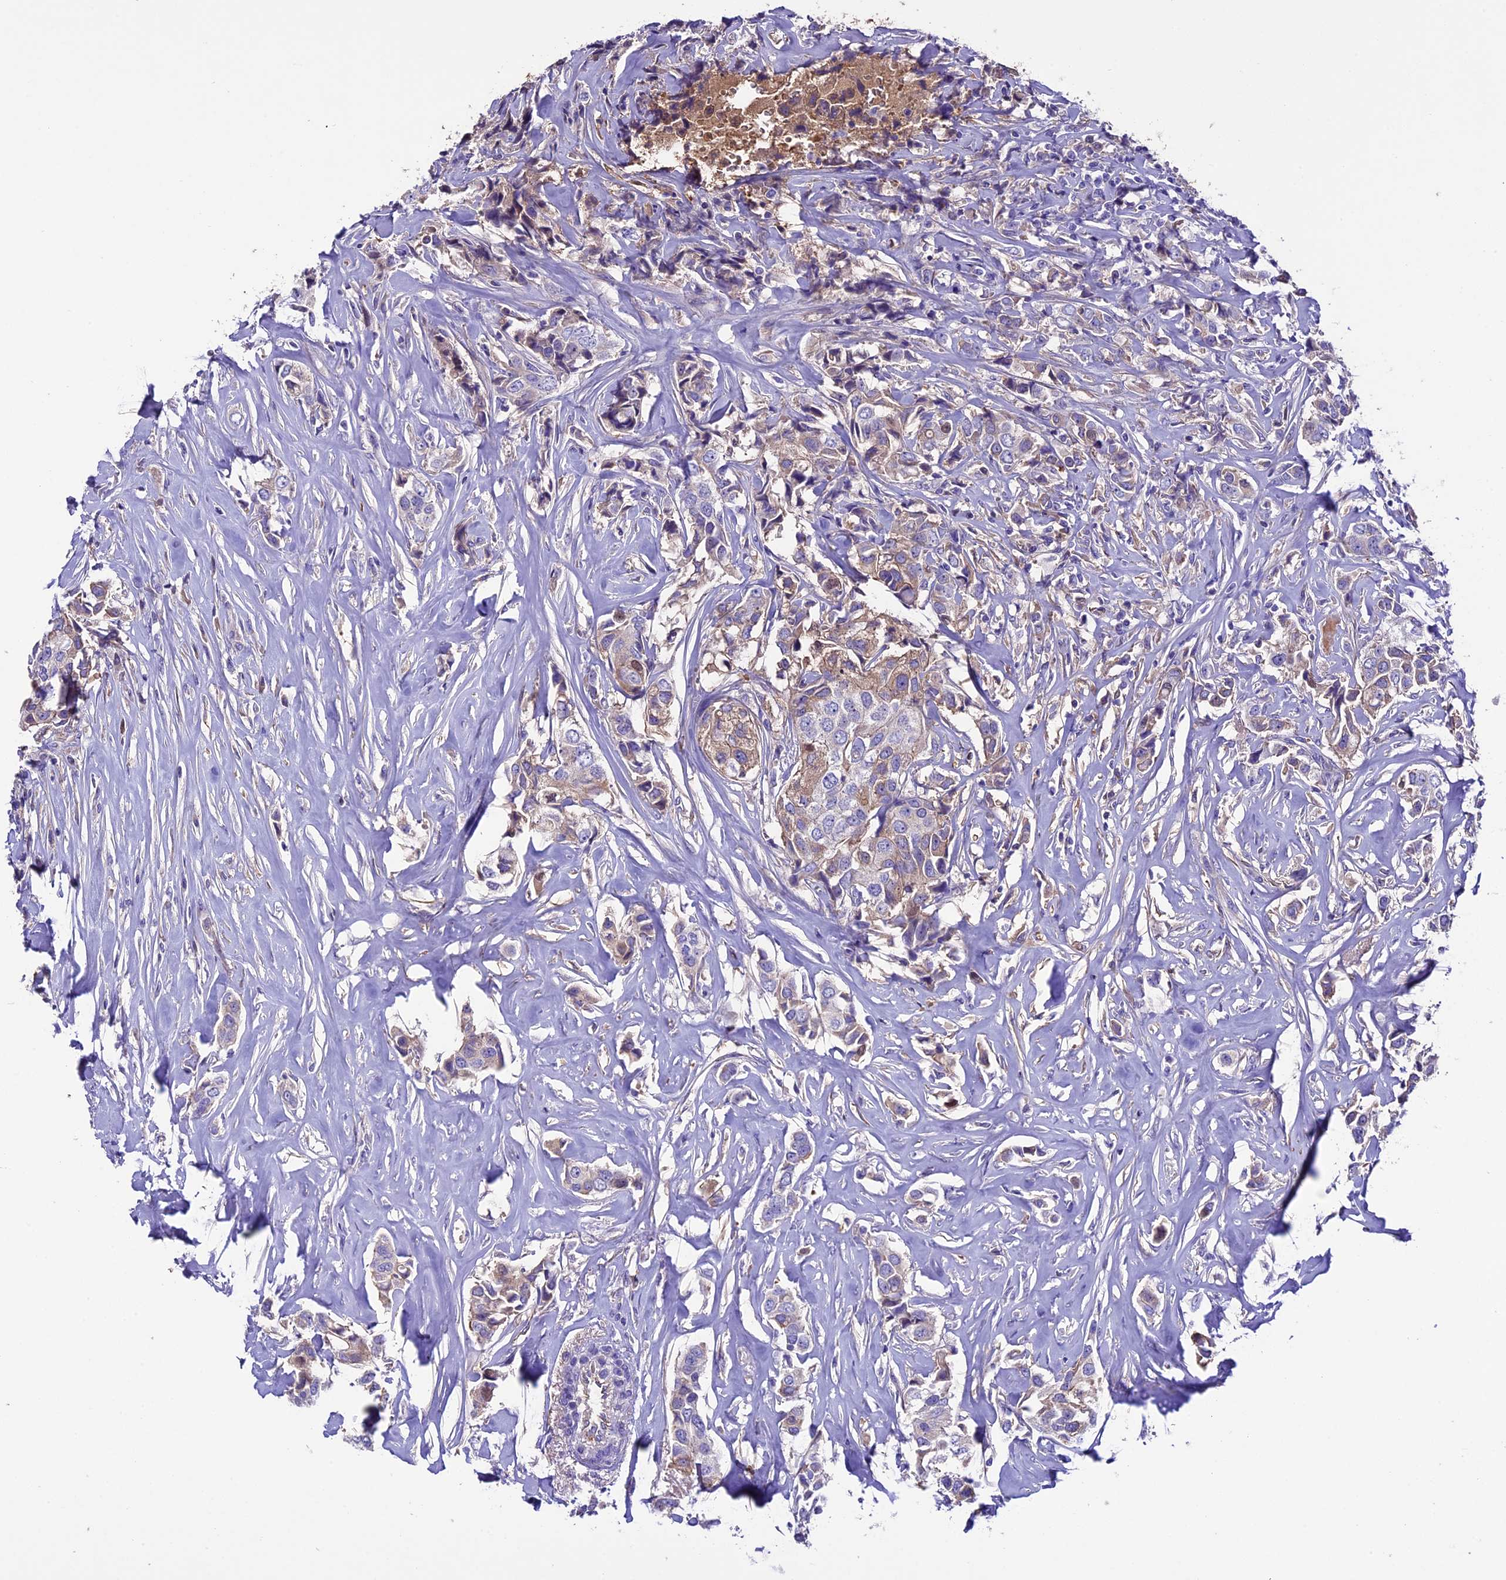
{"staining": {"intensity": "weak", "quantity": "<25%", "location": "cytoplasmic/membranous"}, "tissue": "breast cancer", "cell_type": "Tumor cells", "image_type": "cancer", "snomed": [{"axis": "morphology", "description": "Duct carcinoma"}, {"axis": "topography", "description": "Breast"}], "caption": "The immunohistochemistry histopathology image has no significant expression in tumor cells of breast cancer (infiltrating ductal carcinoma) tissue. (DAB (3,3'-diaminobenzidine) immunohistochemistry (IHC), high magnification).", "gene": "TCP11L2", "patient": {"sex": "female", "age": 80}}